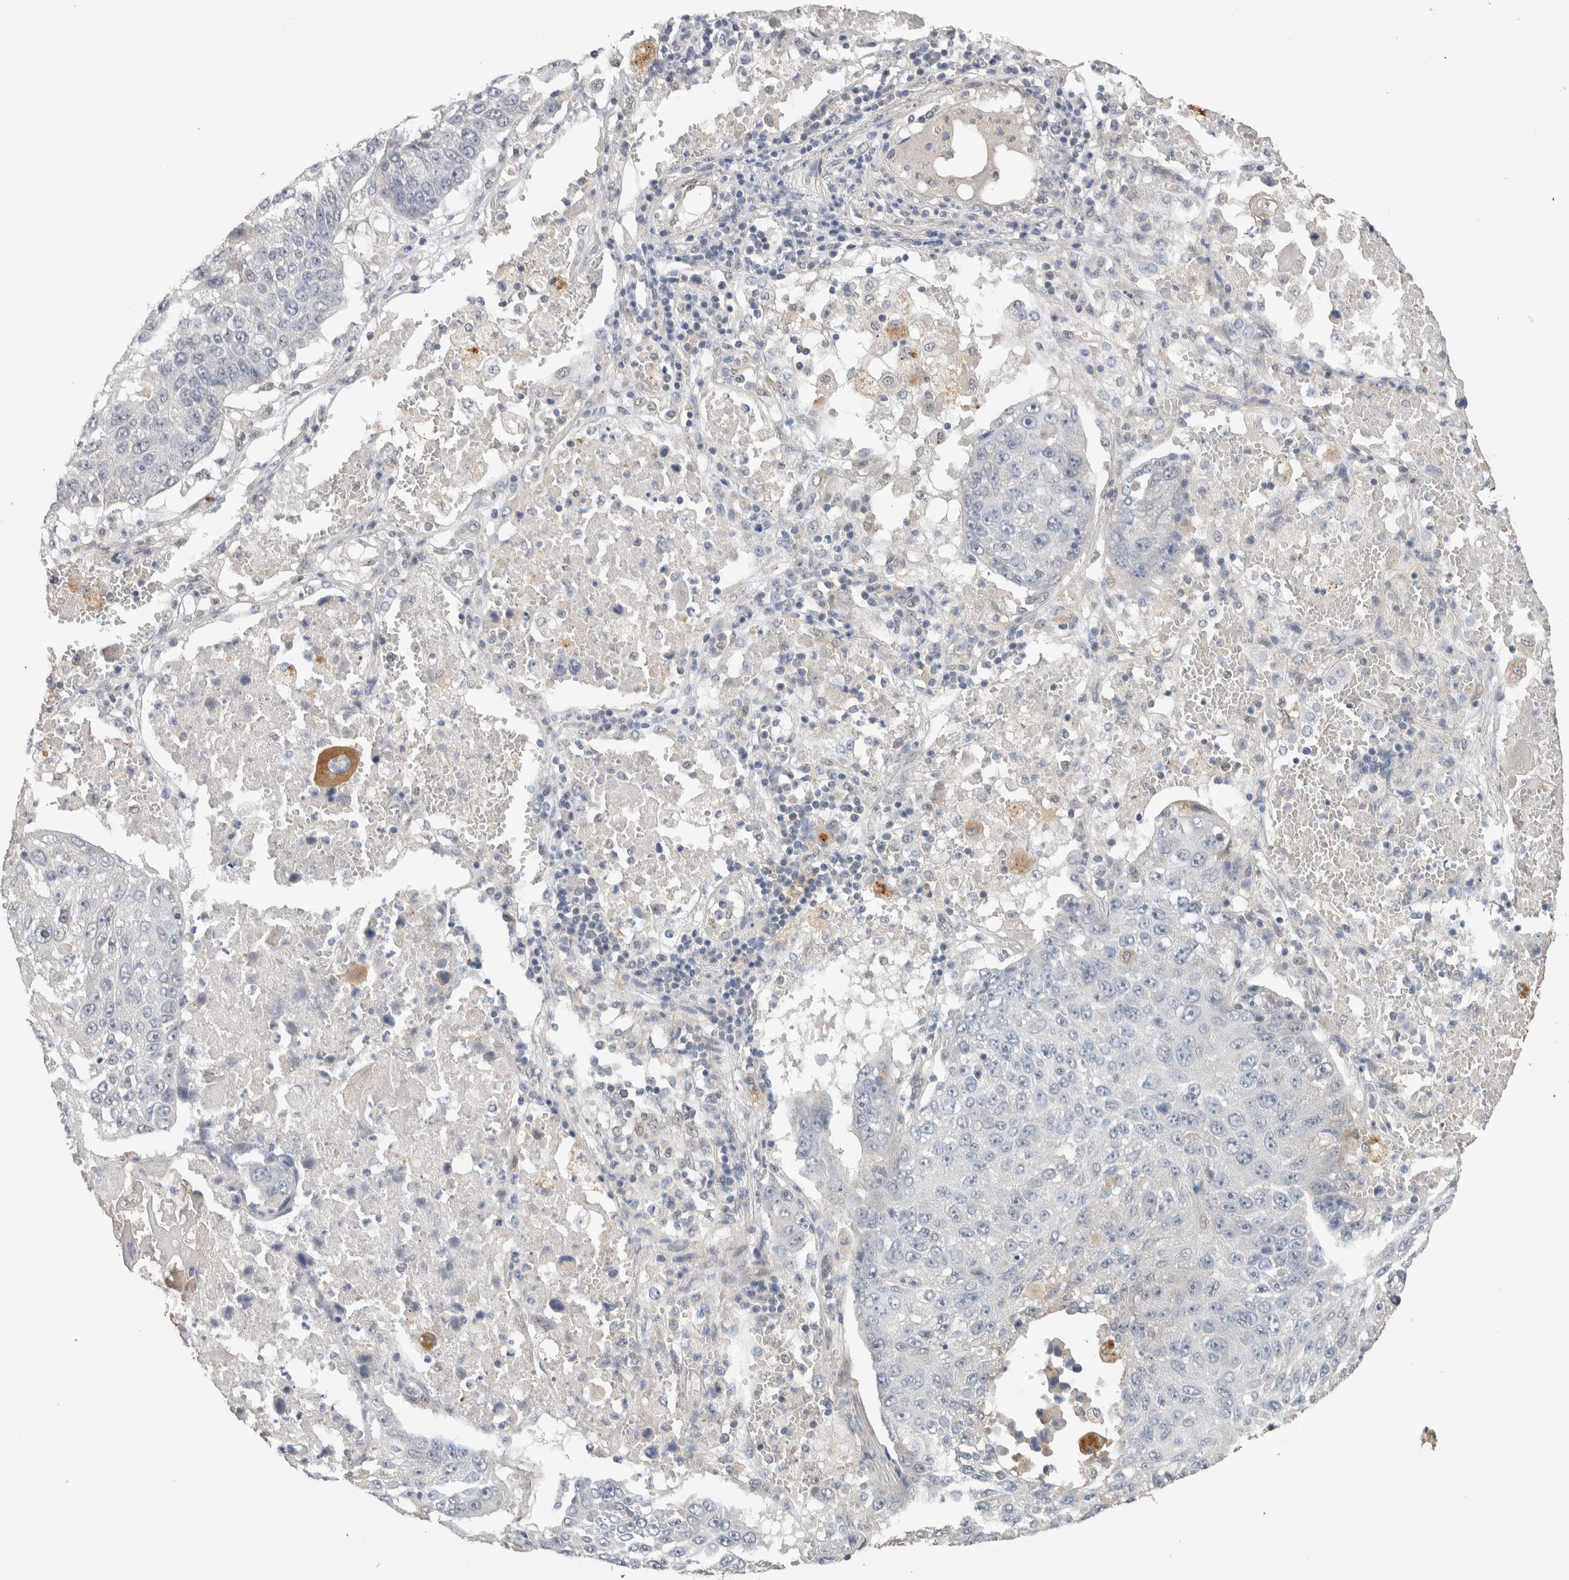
{"staining": {"intensity": "negative", "quantity": "none", "location": "none"}, "tissue": "lung cancer", "cell_type": "Tumor cells", "image_type": "cancer", "snomed": [{"axis": "morphology", "description": "Squamous cell carcinoma, NOS"}, {"axis": "topography", "description": "Lung"}], "caption": "An image of human squamous cell carcinoma (lung) is negative for staining in tumor cells. (Immunohistochemistry, brightfield microscopy, high magnification).", "gene": "CYSRT1", "patient": {"sex": "male", "age": 61}}